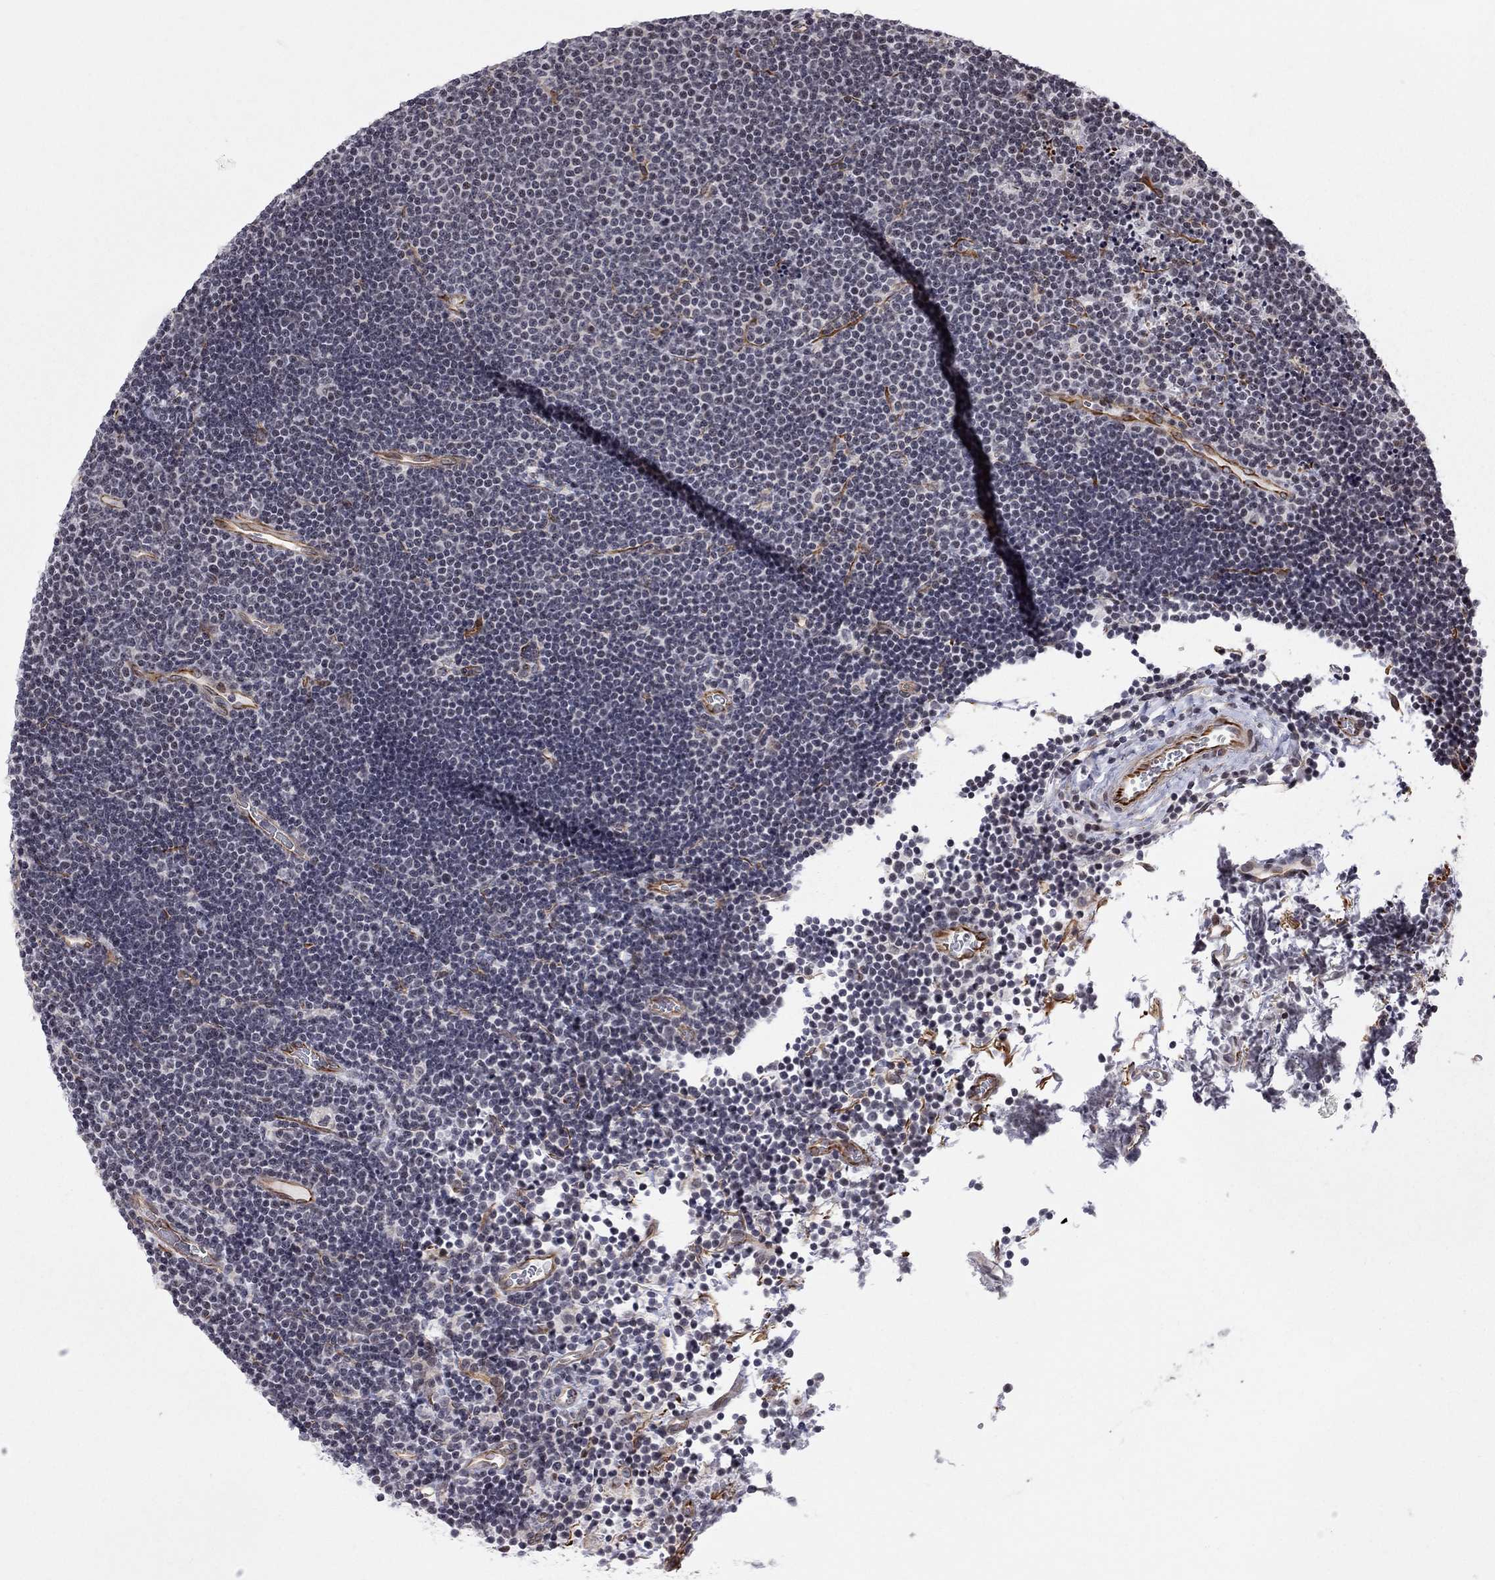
{"staining": {"intensity": "negative", "quantity": "none", "location": "none"}, "tissue": "lymphoma", "cell_type": "Tumor cells", "image_type": "cancer", "snomed": [{"axis": "morphology", "description": "Malignant lymphoma, non-Hodgkin's type, Low grade"}, {"axis": "topography", "description": "Brain"}], "caption": "There is no significant positivity in tumor cells of low-grade malignant lymphoma, non-Hodgkin's type.", "gene": "MTNR1B", "patient": {"sex": "female", "age": 66}}